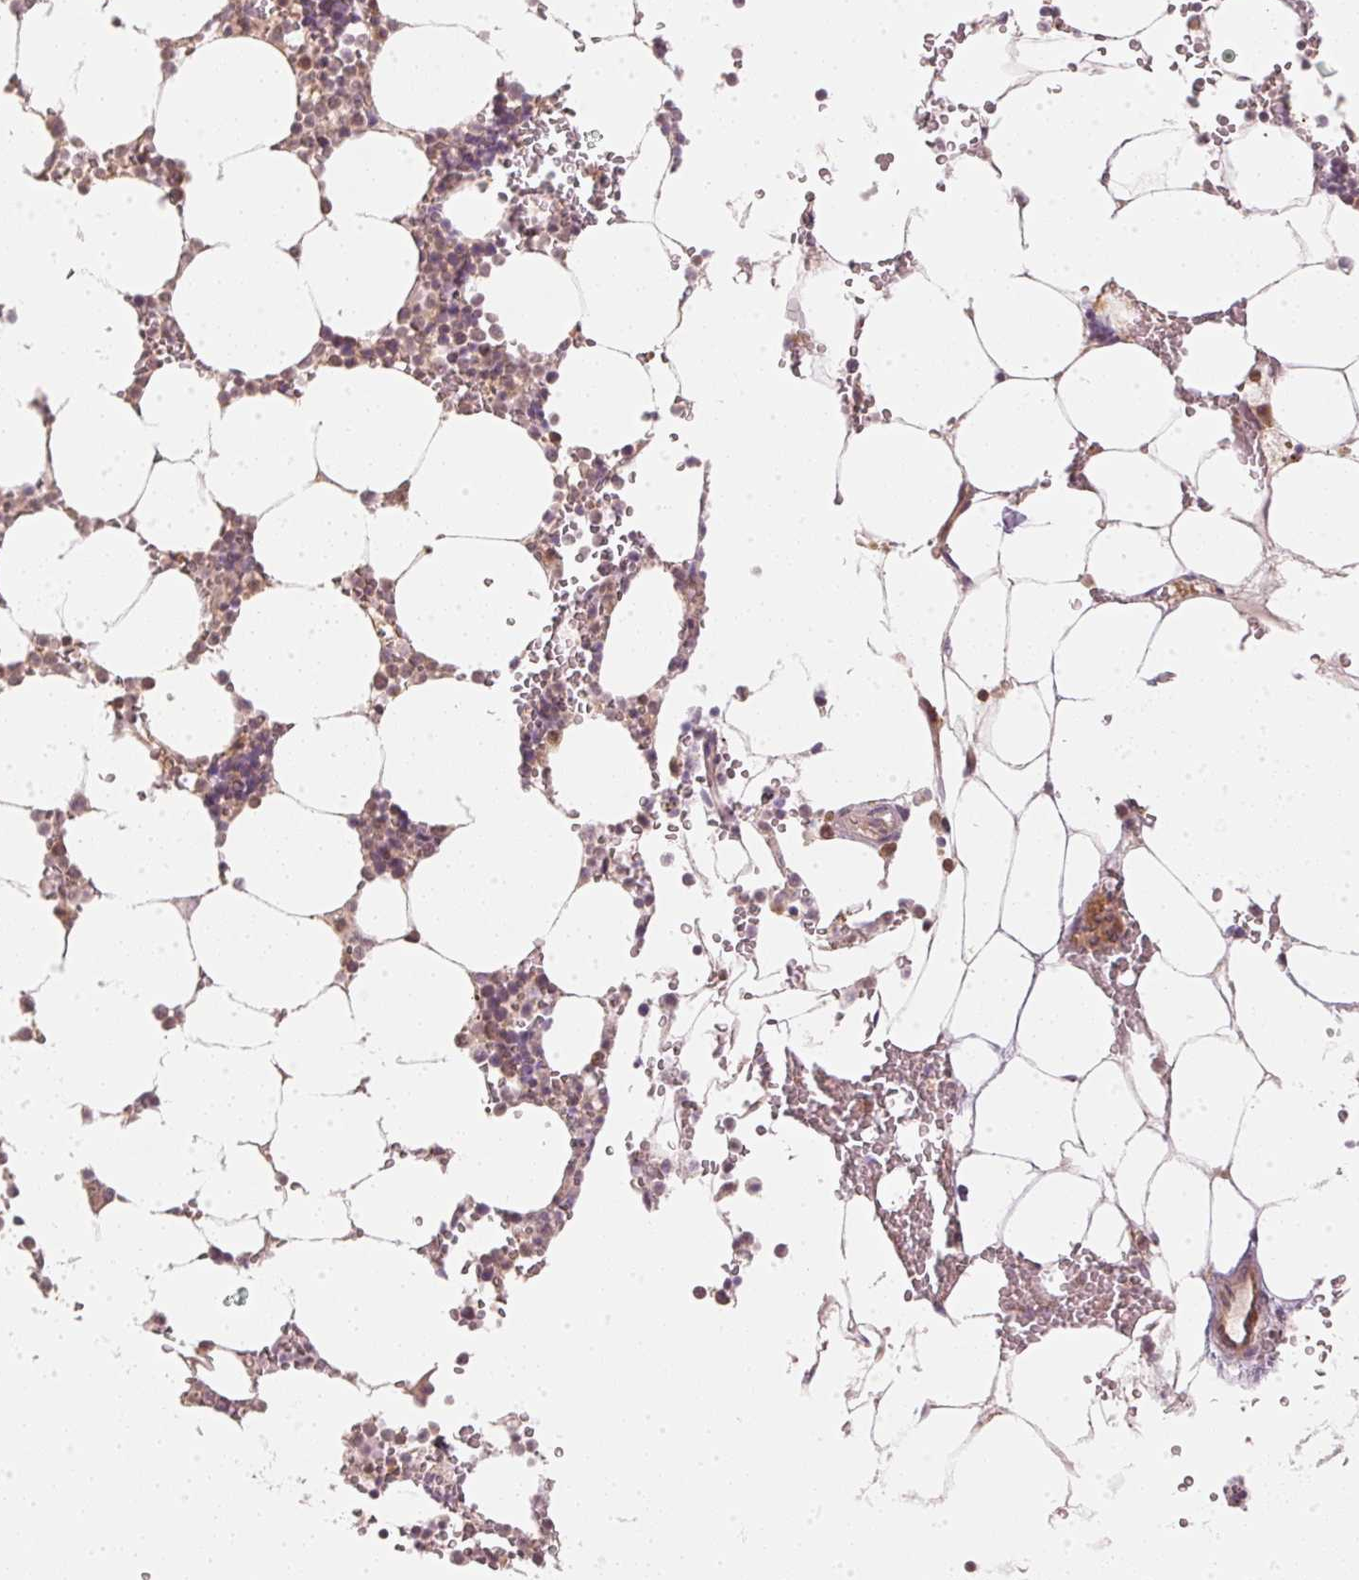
{"staining": {"intensity": "moderate", "quantity": "25%-75%", "location": "cytoplasmic/membranous,nuclear"}, "tissue": "bone marrow", "cell_type": "Hematopoietic cells", "image_type": "normal", "snomed": [{"axis": "morphology", "description": "Normal tissue, NOS"}, {"axis": "topography", "description": "Bone marrow"}], "caption": "Hematopoietic cells show medium levels of moderate cytoplasmic/membranous,nuclear staining in approximately 25%-75% of cells in normal human bone marrow.", "gene": "UBE2L3", "patient": {"sex": "male", "age": 64}}